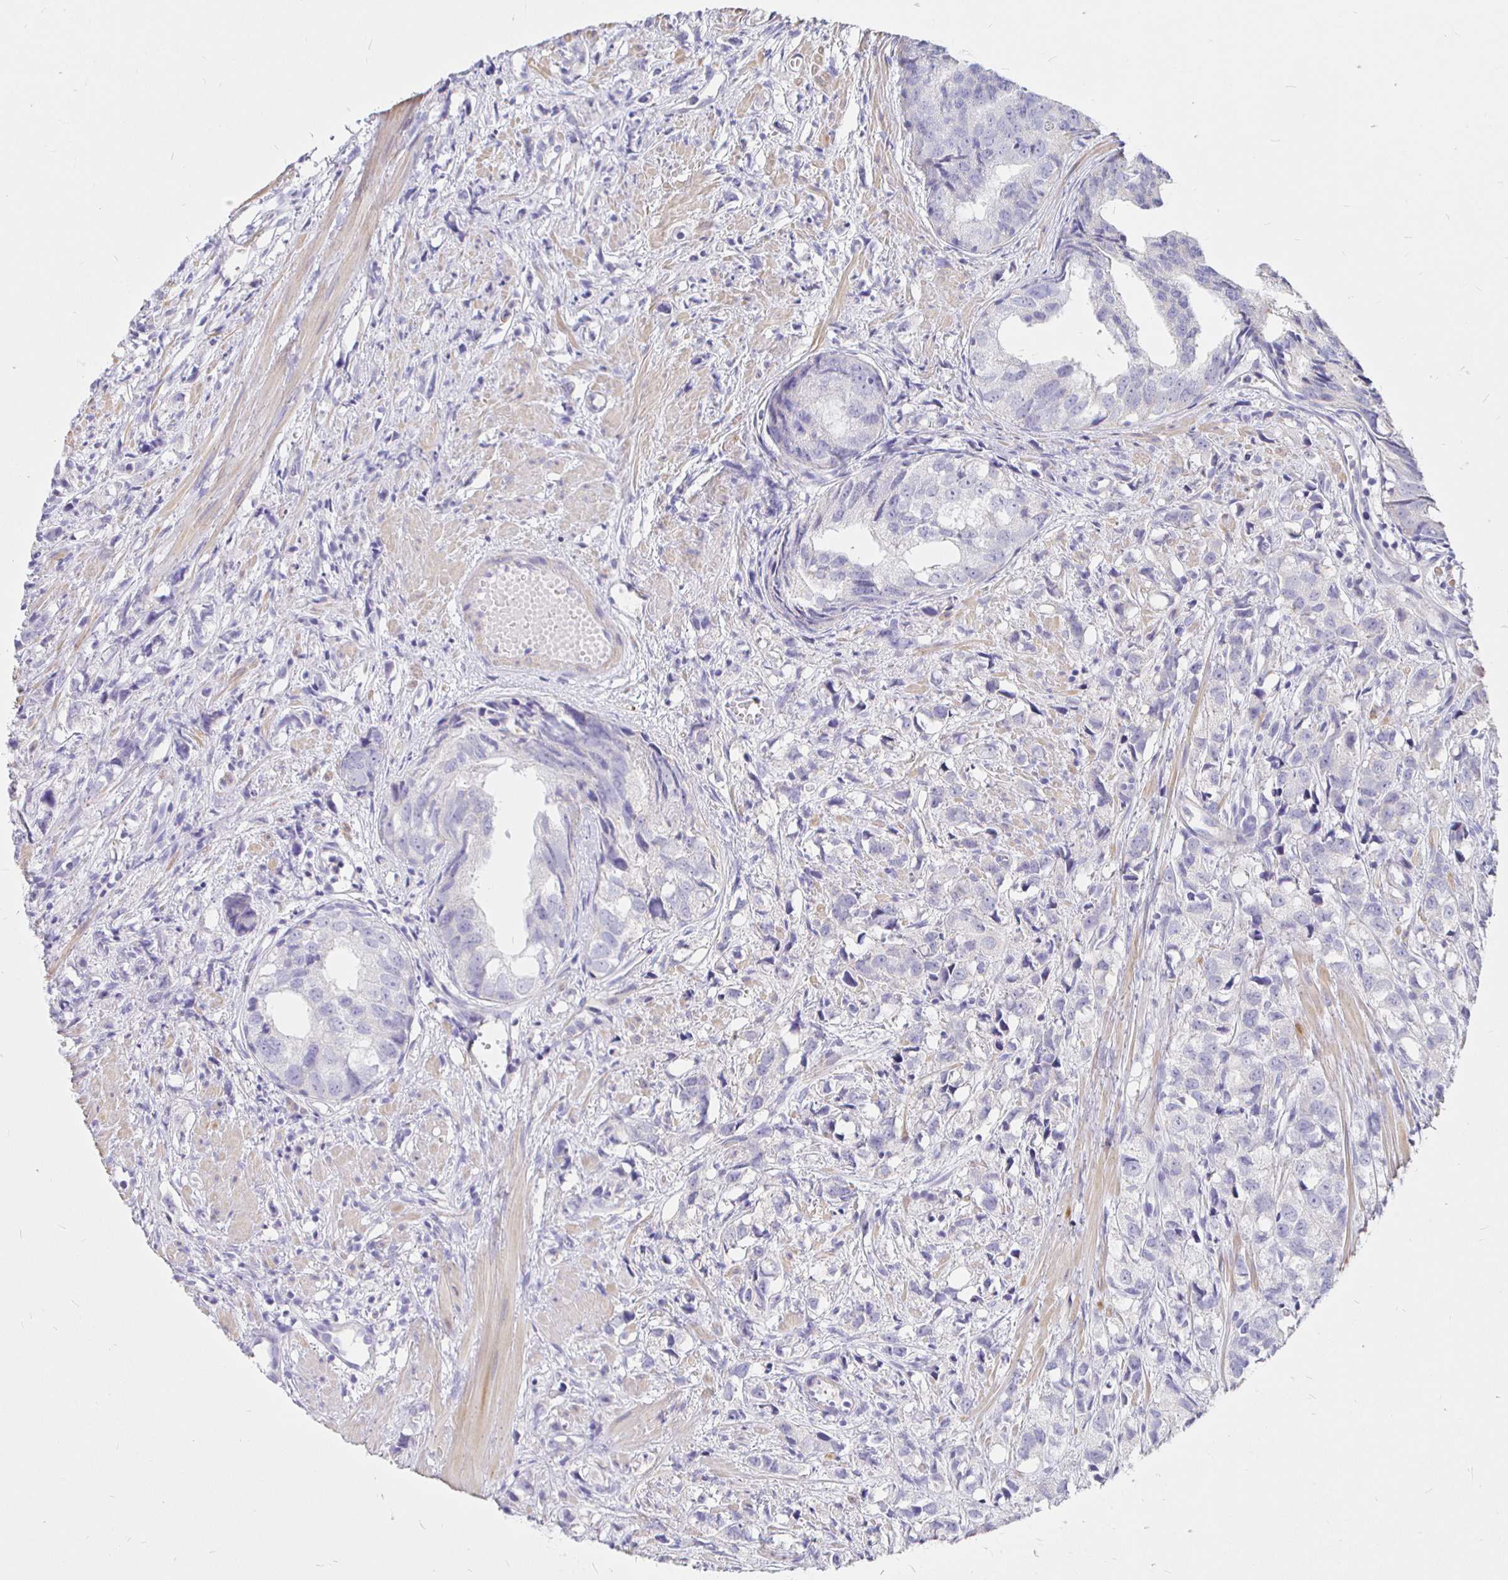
{"staining": {"intensity": "negative", "quantity": "none", "location": "none"}, "tissue": "prostate cancer", "cell_type": "Tumor cells", "image_type": "cancer", "snomed": [{"axis": "morphology", "description": "Adenocarcinoma, High grade"}, {"axis": "topography", "description": "Prostate"}], "caption": "Prostate adenocarcinoma (high-grade) was stained to show a protein in brown. There is no significant staining in tumor cells.", "gene": "NECAB1", "patient": {"sex": "male", "age": 58}}